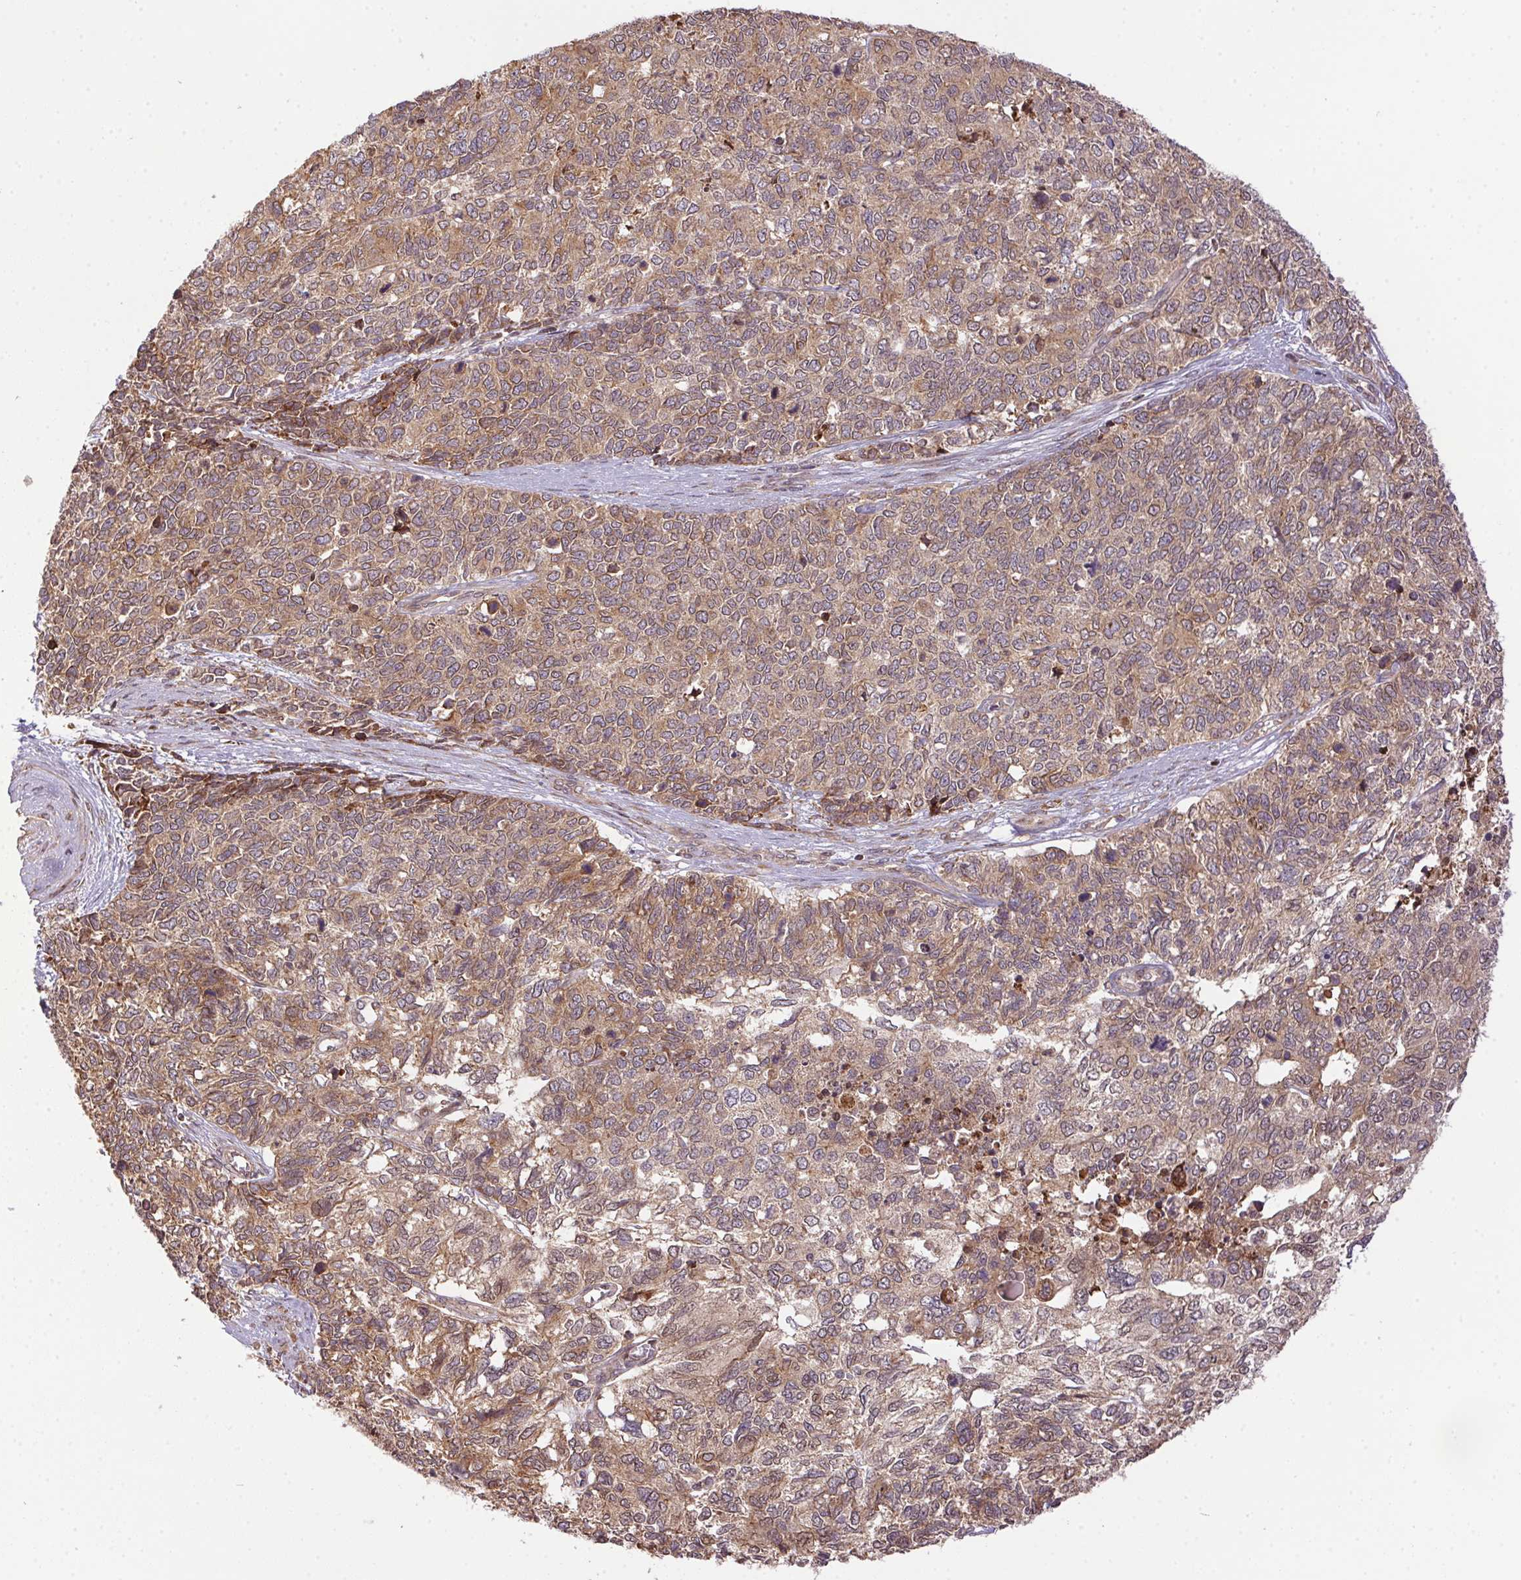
{"staining": {"intensity": "weak", "quantity": ">75%", "location": "cytoplasmic/membranous"}, "tissue": "cervical cancer", "cell_type": "Tumor cells", "image_type": "cancer", "snomed": [{"axis": "morphology", "description": "Adenocarcinoma, NOS"}, {"axis": "topography", "description": "Cervix"}], "caption": "Immunohistochemical staining of human adenocarcinoma (cervical) demonstrates low levels of weak cytoplasmic/membranous expression in about >75% of tumor cells.", "gene": "MEX3D", "patient": {"sex": "female", "age": 63}}